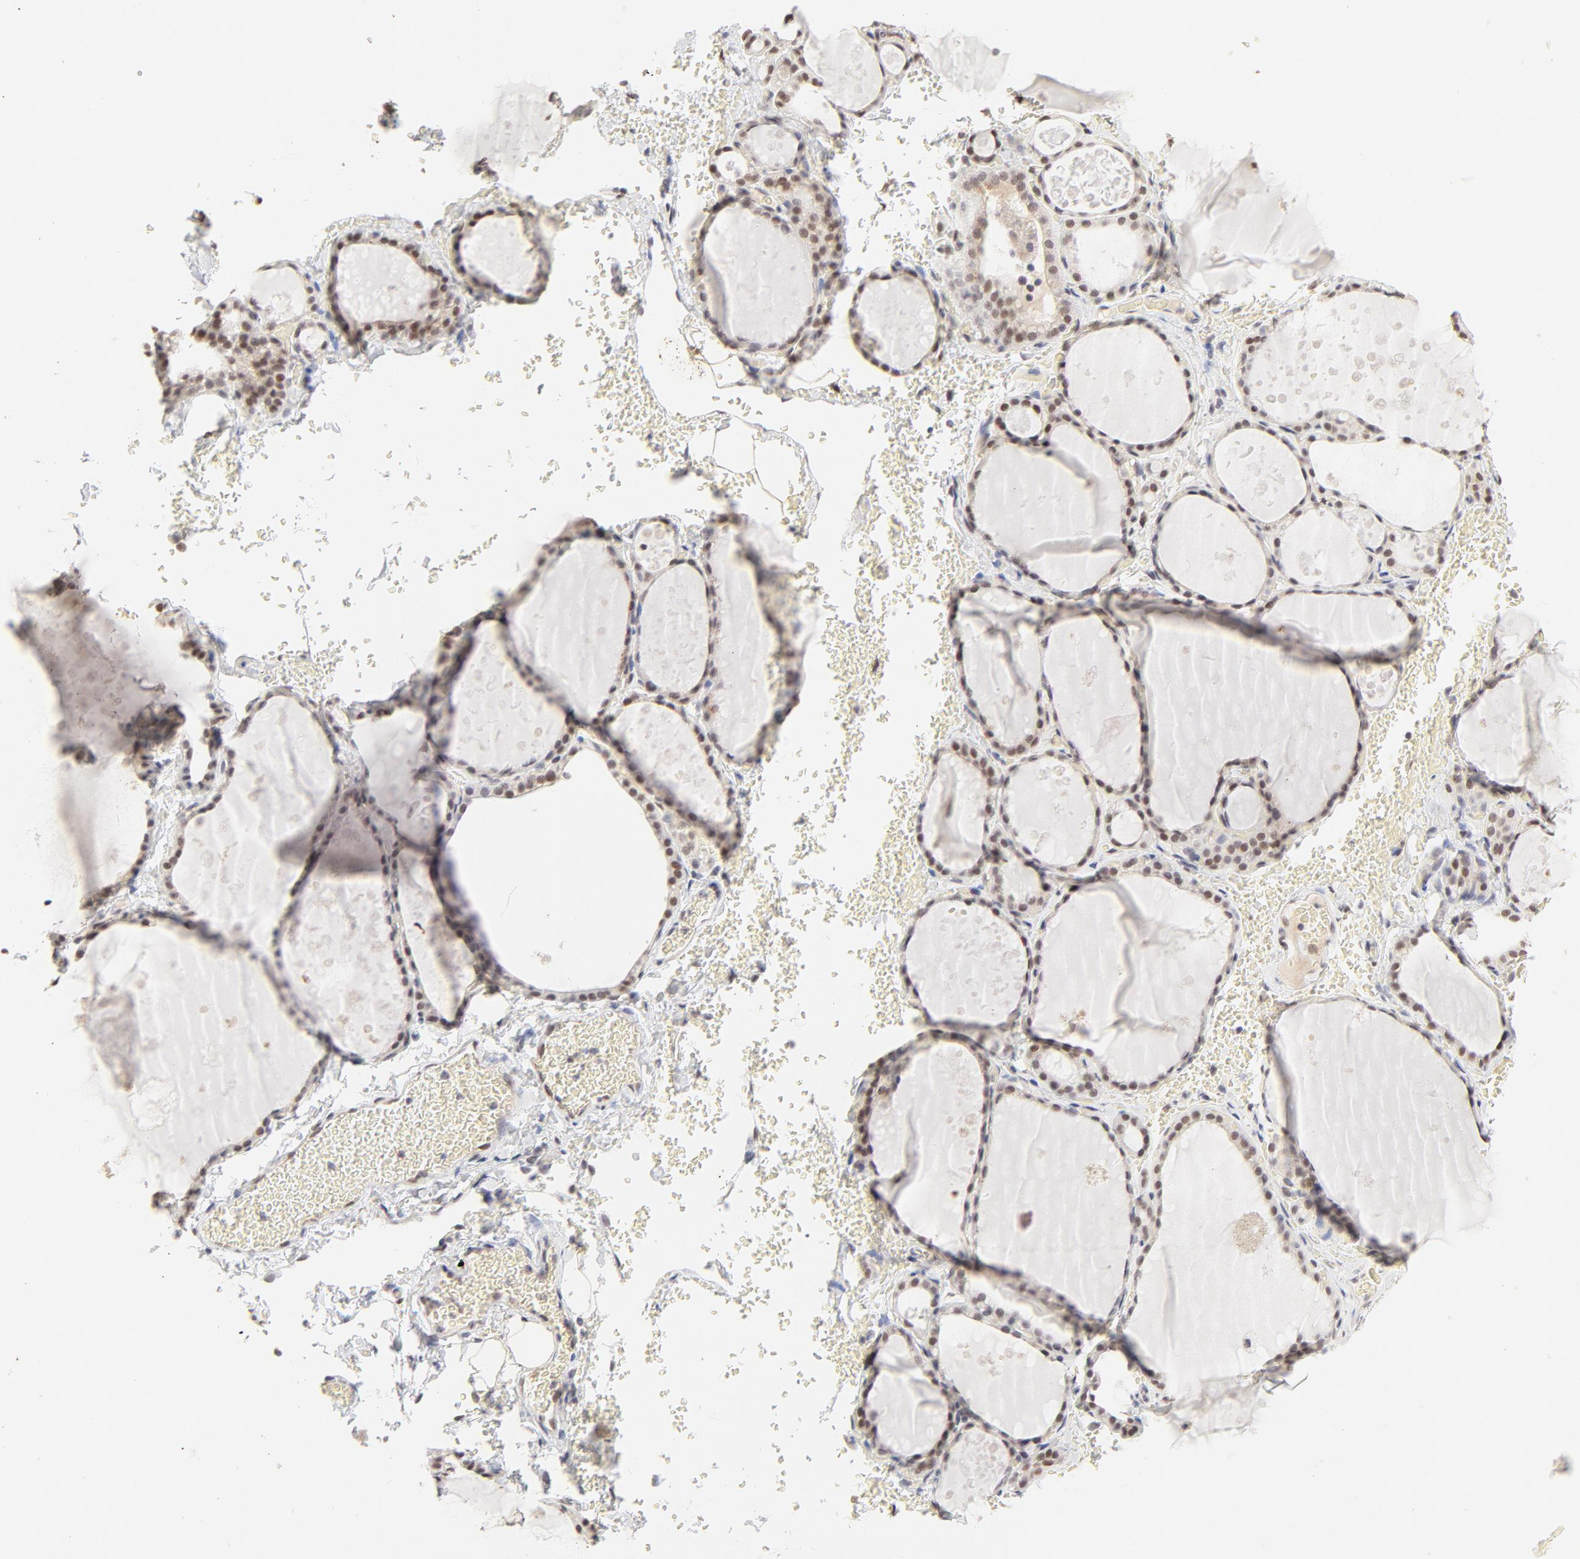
{"staining": {"intensity": "moderate", "quantity": "25%-75%", "location": "nuclear"}, "tissue": "thyroid gland", "cell_type": "Glandular cells", "image_type": "normal", "snomed": [{"axis": "morphology", "description": "Normal tissue, NOS"}, {"axis": "topography", "description": "Thyroid gland"}], "caption": "Moderate nuclear protein positivity is present in about 25%-75% of glandular cells in thyroid gland. (DAB (3,3'-diaminobenzidine) IHC with brightfield microscopy, high magnification).", "gene": "PBX1", "patient": {"sex": "male", "age": 61}}